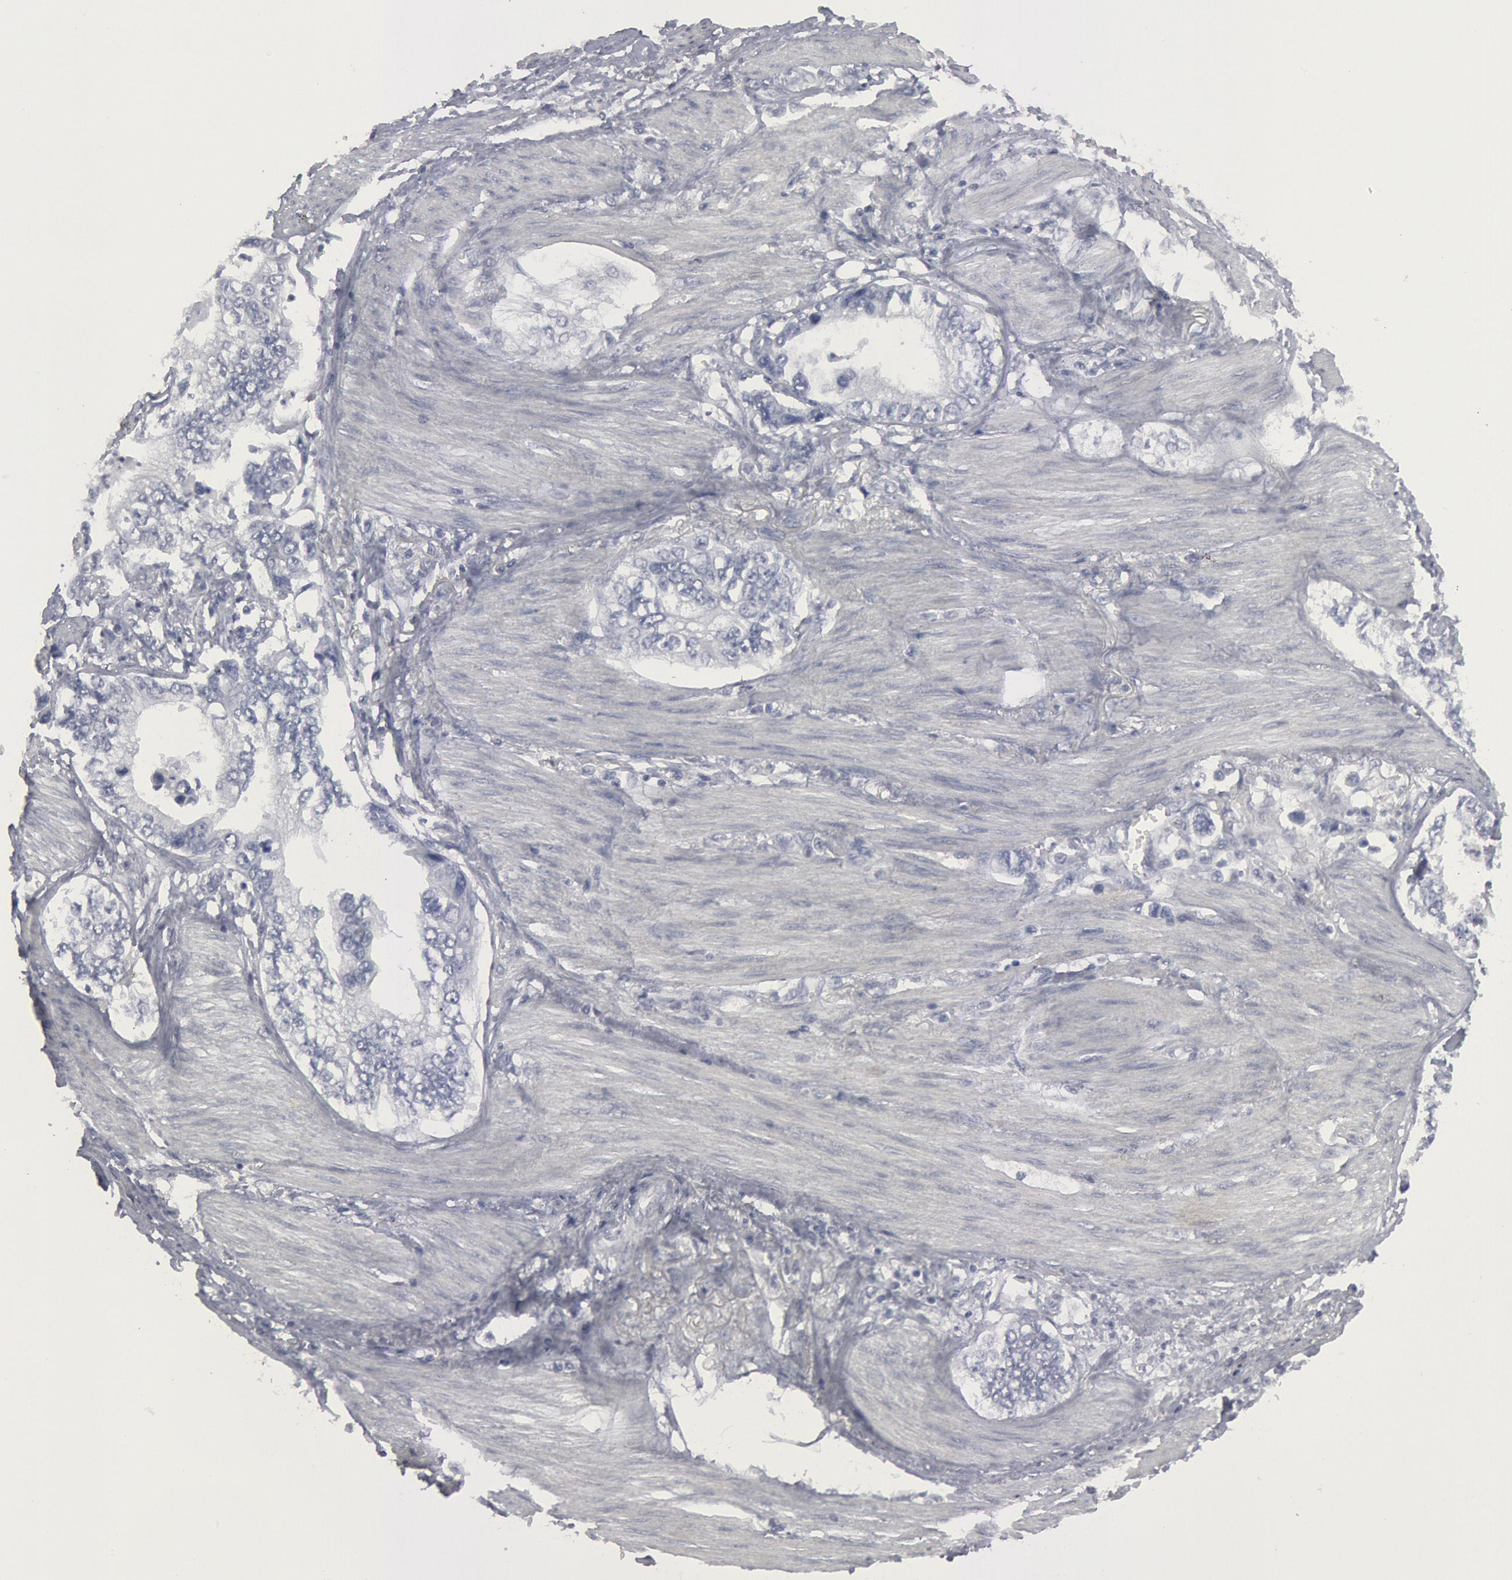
{"staining": {"intensity": "negative", "quantity": "none", "location": "none"}, "tissue": "stomach cancer", "cell_type": "Tumor cells", "image_type": "cancer", "snomed": [{"axis": "morphology", "description": "Adenocarcinoma, NOS"}, {"axis": "topography", "description": "Pancreas"}, {"axis": "topography", "description": "Stomach, upper"}], "caption": "A photomicrograph of stomach cancer (adenocarcinoma) stained for a protein demonstrates no brown staining in tumor cells. (DAB (3,3'-diaminobenzidine) immunohistochemistry (IHC), high magnification).", "gene": "DMC1", "patient": {"sex": "male", "age": 77}}